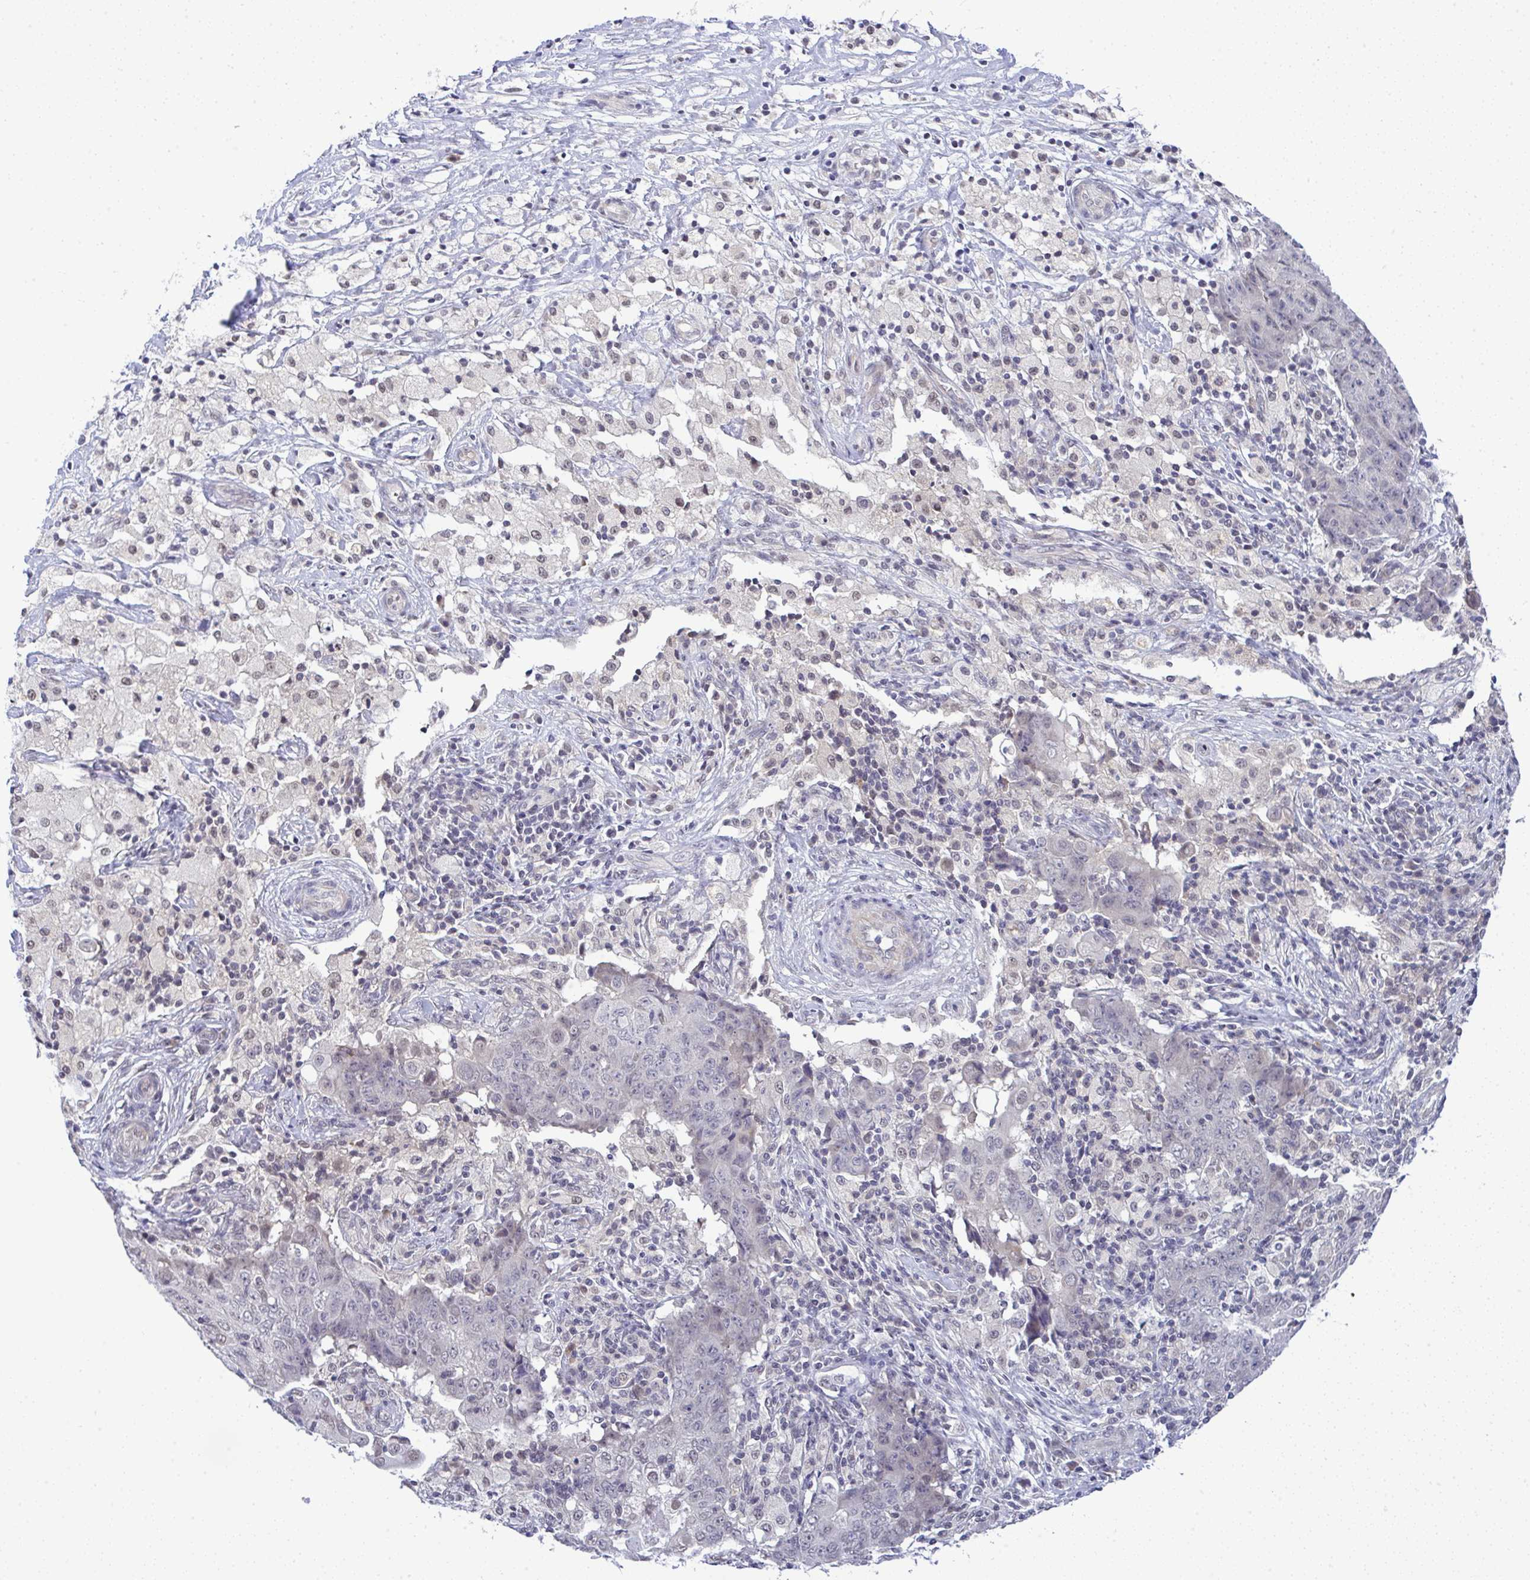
{"staining": {"intensity": "negative", "quantity": "none", "location": "none"}, "tissue": "ovarian cancer", "cell_type": "Tumor cells", "image_type": "cancer", "snomed": [{"axis": "morphology", "description": "Carcinoma, endometroid"}, {"axis": "topography", "description": "Ovary"}], "caption": "Immunohistochemistry micrograph of human endometroid carcinoma (ovarian) stained for a protein (brown), which shows no staining in tumor cells.", "gene": "C9orf64", "patient": {"sex": "female", "age": 42}}